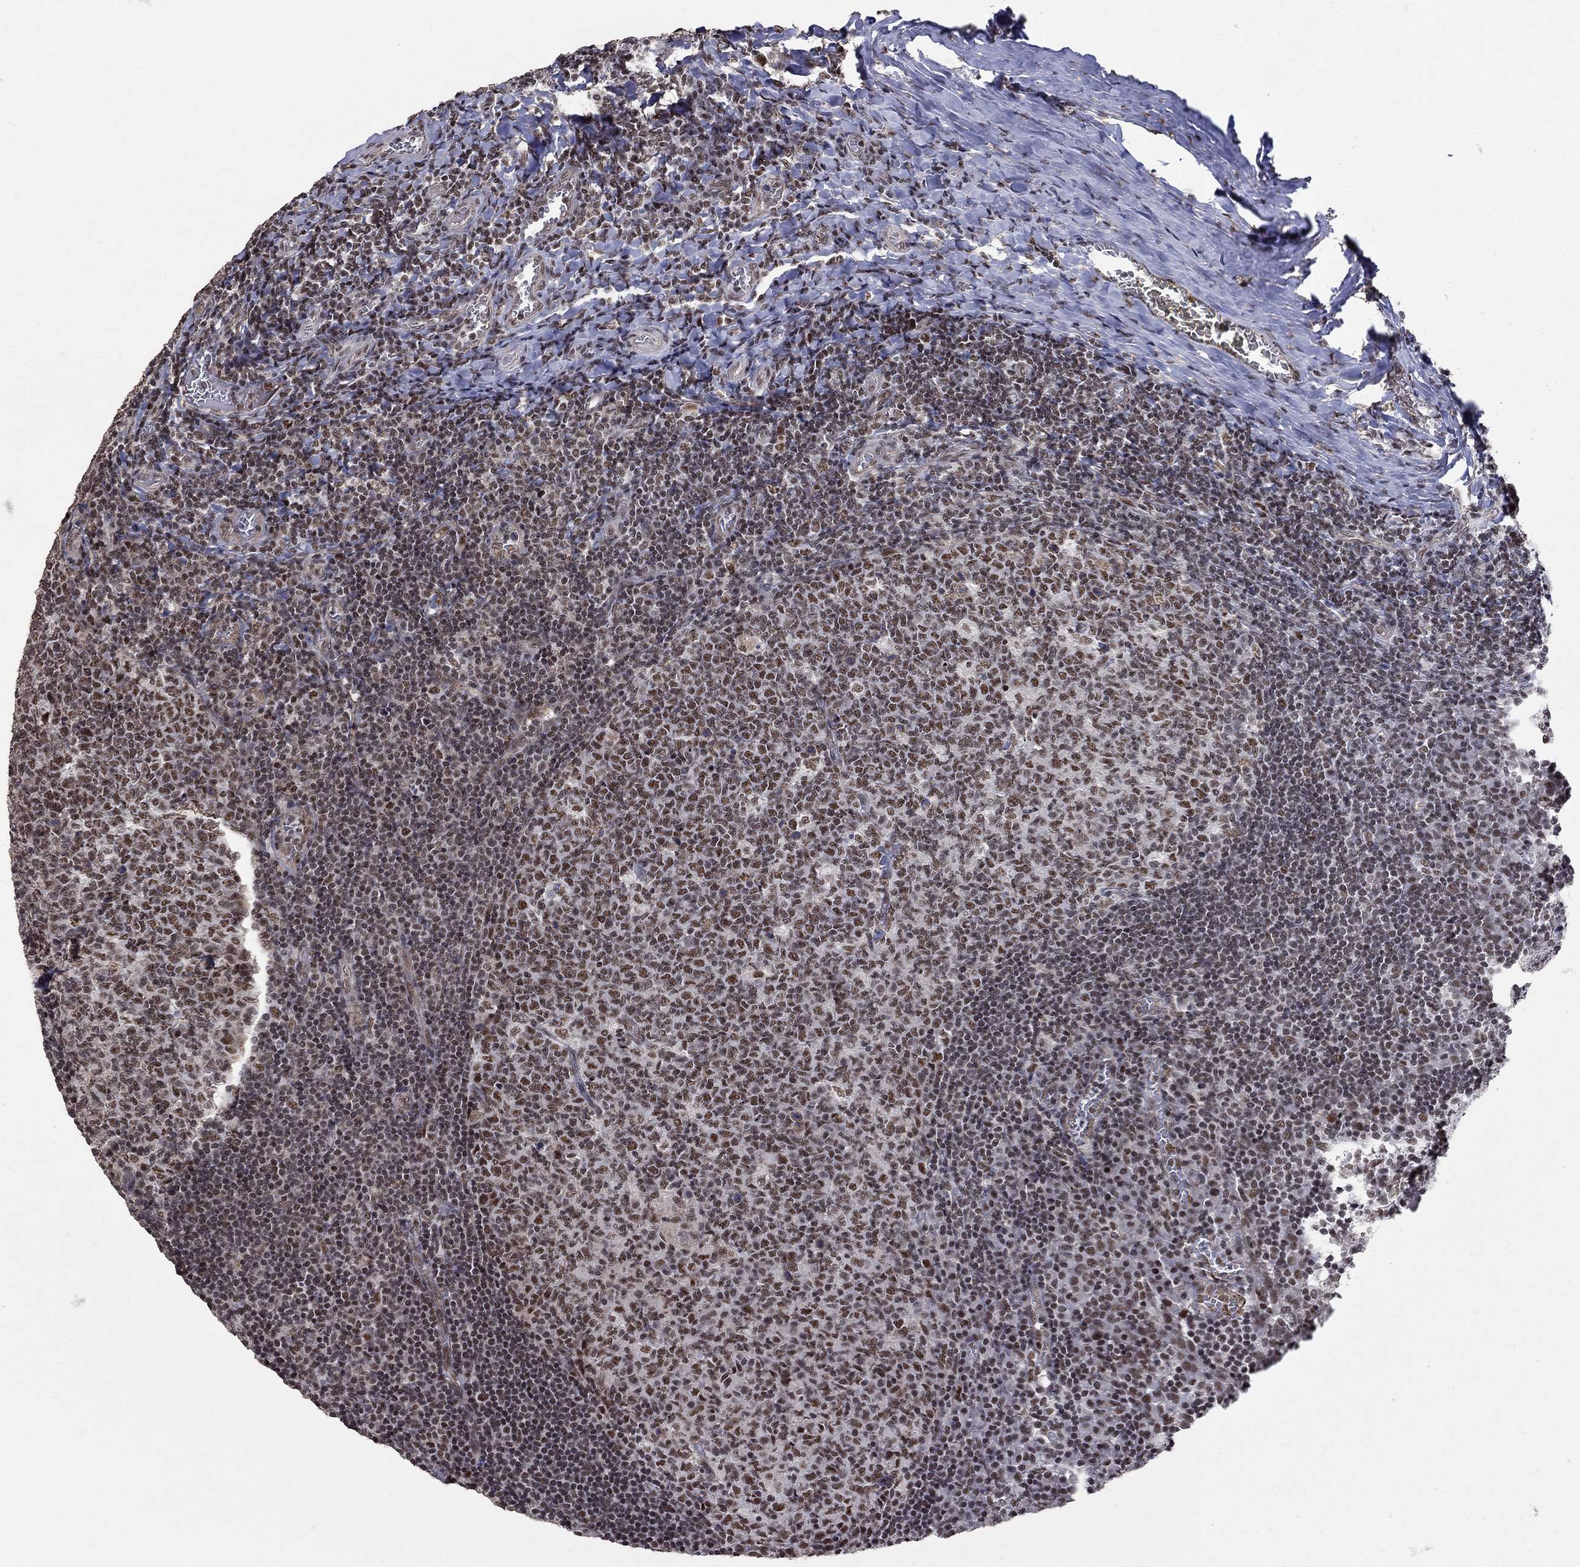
{"staining": {"intensity": "moderate", "quantity": "25%-75%", "location": "nuclear"}, "tissue": "tonsil", "cell_type": "Germinal center cells", "image_type": "normal", "snomed": [{"axis": "morphology", "description": "Normal tissue, NOS"}, {"axis": "topography", "description": "Tonsil"}], "caption": "Brown immunohistochemical staining in unremarkable human tonsil exhibits moderate nuclear positivity in about 25%-75% of germinal center cells. Nuclei are stained in blue.", "gene": "PNISR", "patient": {"sex": "female", "age": 13}}